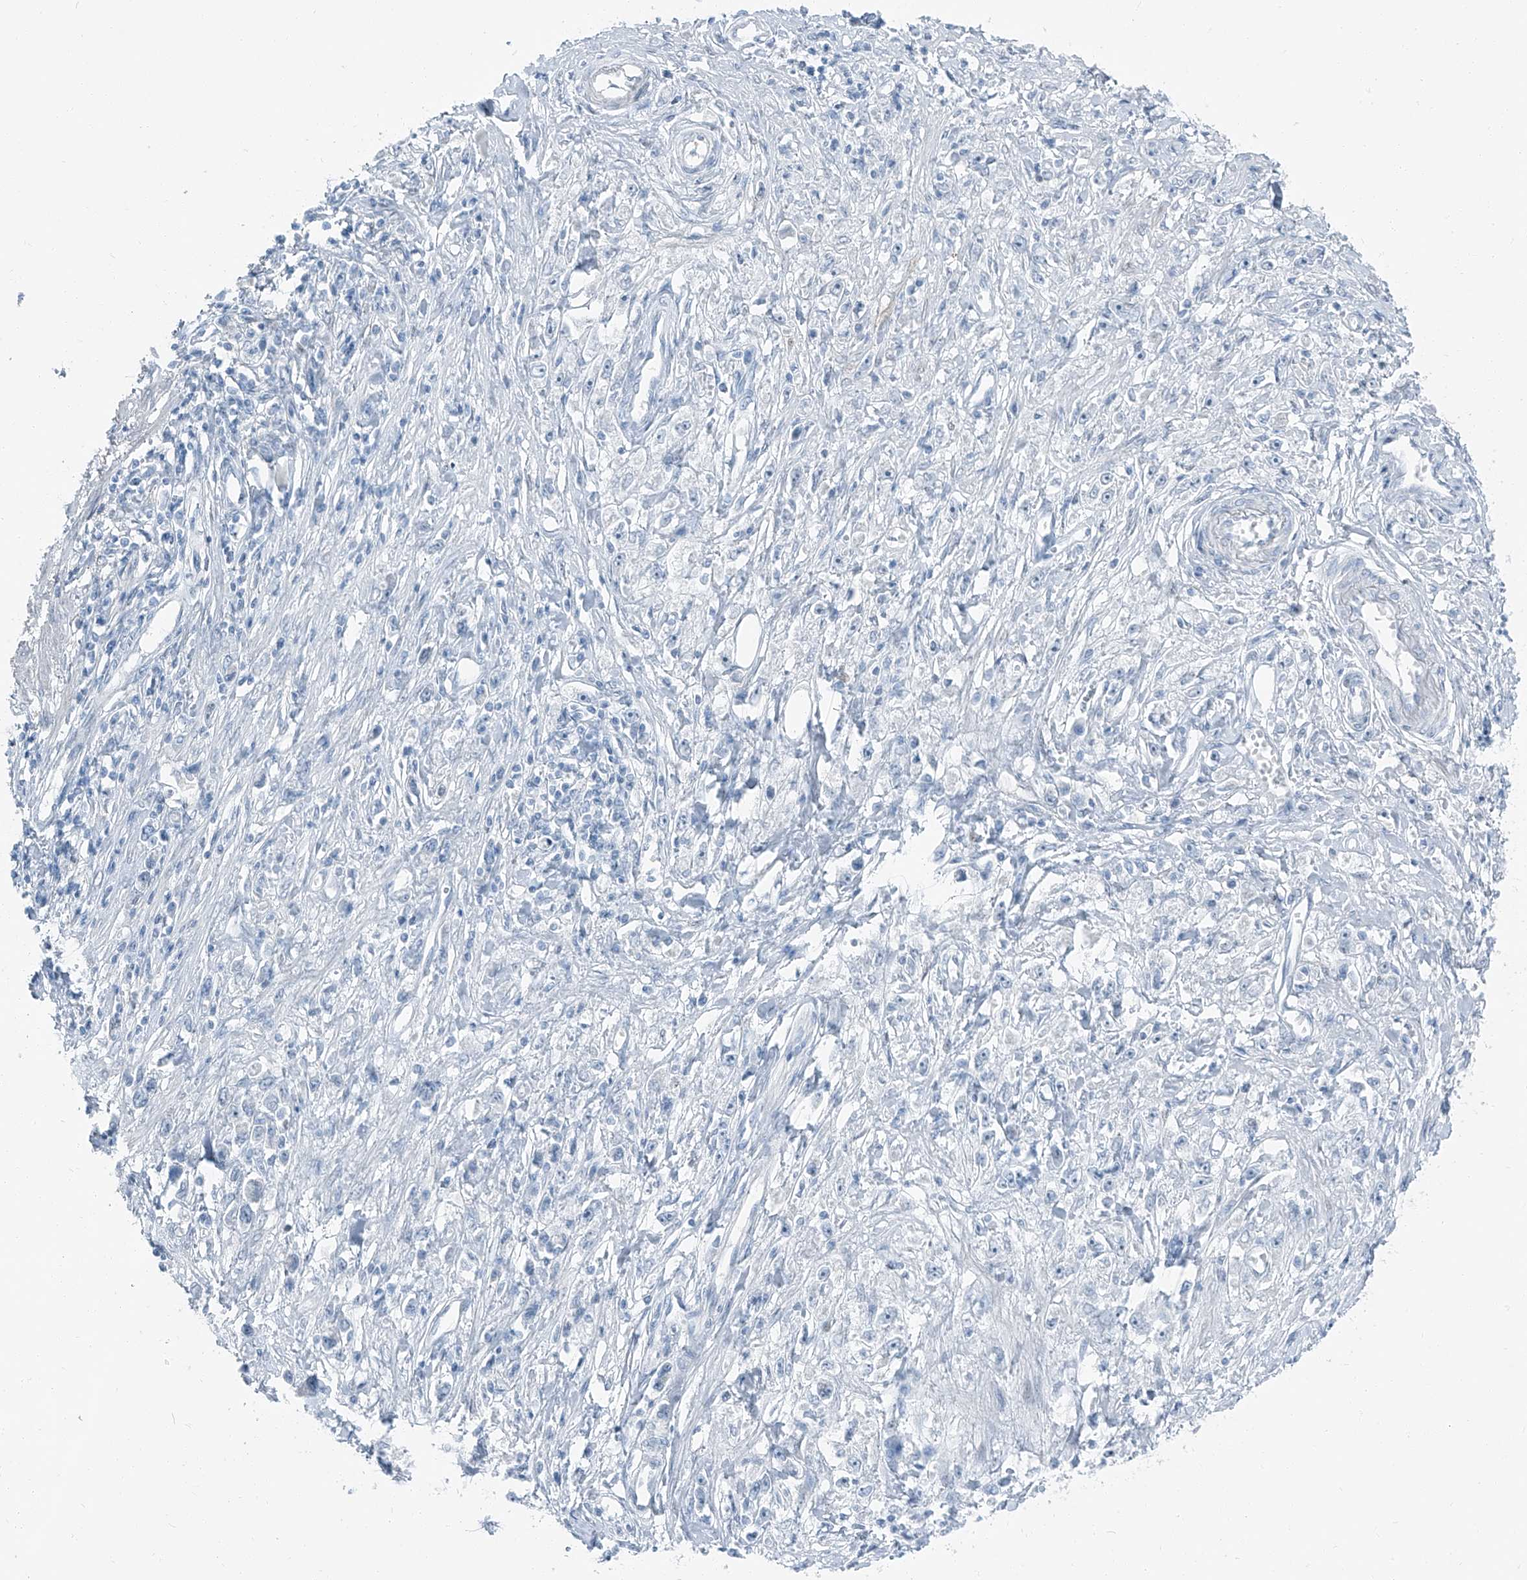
{"staining": {"intensity": "negative", "quantity": "none", "location": "none"}, "tissue": "stomach cancer", "cell_type": "Tumor cells", "image_type": "cancer", "snomed": [{"axis": "morphology", "description": "Adenocarcinoma, NOS"}, {"axis": "topography", "description": "Stomach"}], "caption": "This is an immunohistochemistry histopathology image of human adenocarcinoma (stomach). There is no expression in tumor cells.", "gene": "RGN", "patient": {"sex": "female", "age": 59}}